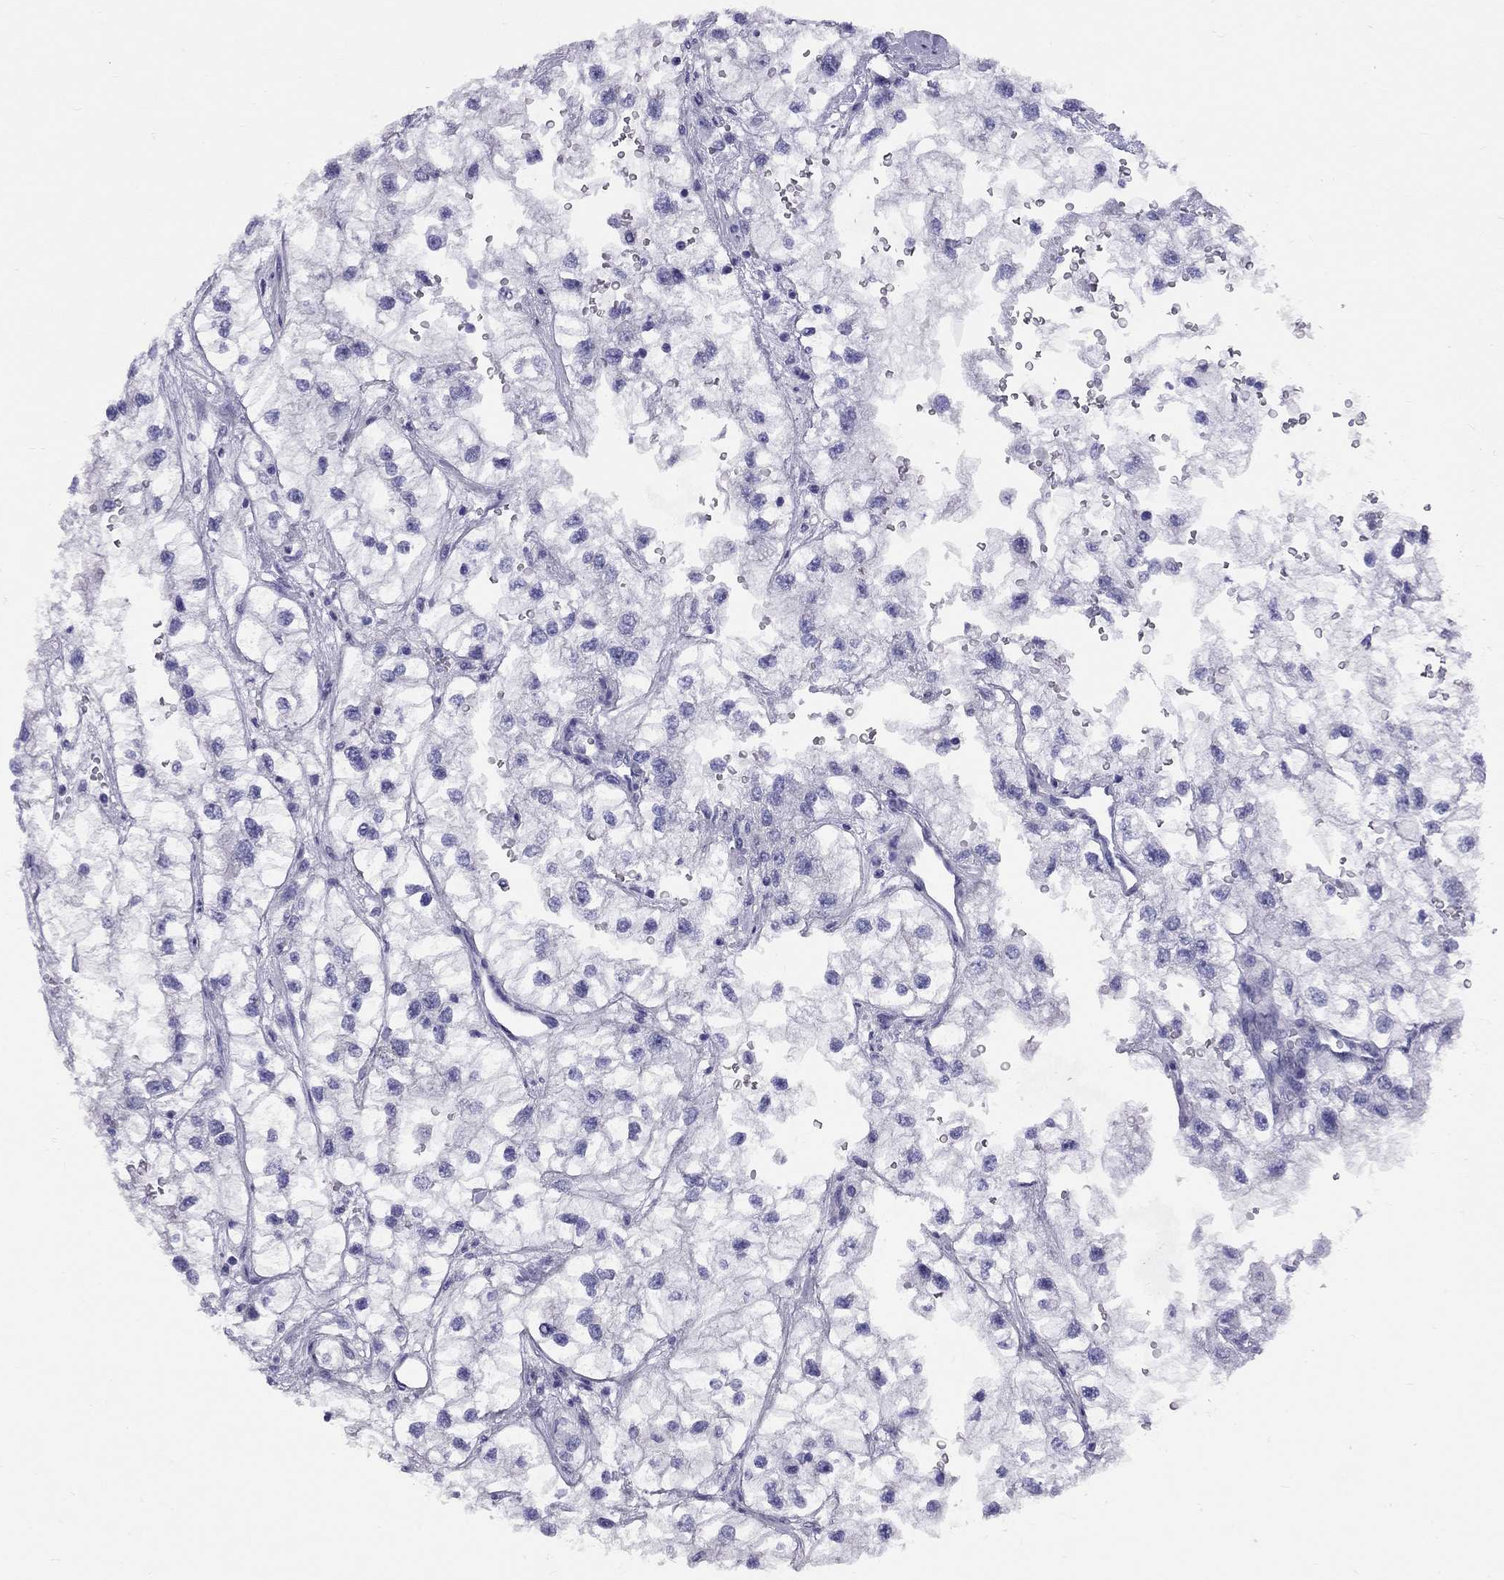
{"staining": {"intensity": "negative", "quantity": "none", "location": "none"}, "tissue": "renal cancer", "cell_type": "Tumor cells", "image_type": "cancer", "snomed": [{"axis": "morphology", "description": "Adenocarcinoma, NOS"}, {"axis": "topography", "description": "Kidney"}], "caption": "Immunohistochemistry (IHC) photomicrograph of human renal adenocarcinoma stained for a protein (brown), which reveals no expression in tumor cells.", "gene": "FSCN3", "patient": {"sex": "male", "age": 59}}